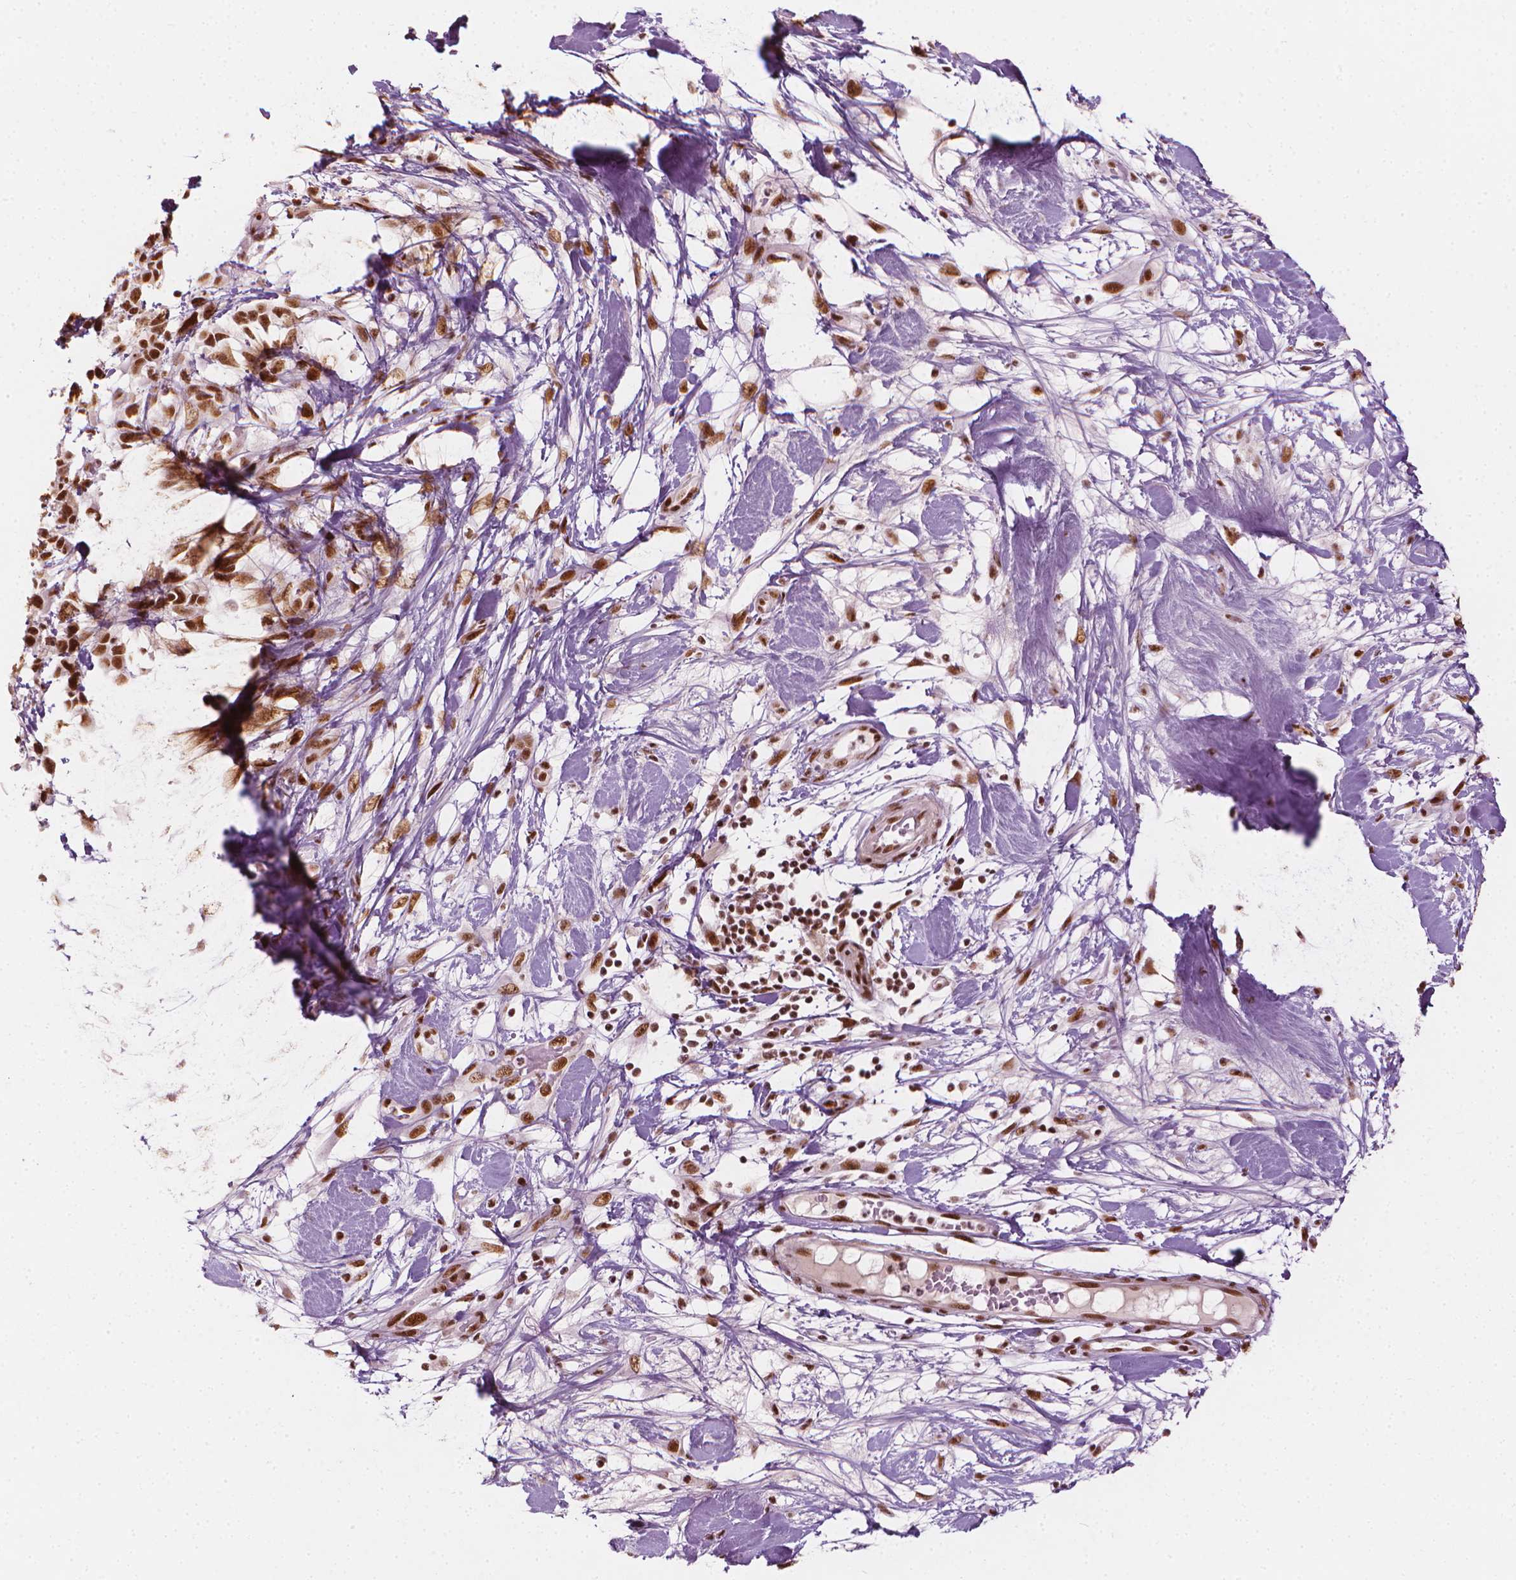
{"staining": {"intensity": "strong", "quantity": ">75%", "location": "nuclear"}, "tissue": "melanoma", "cell_type": "Tumor cells", "image_type": "cancer", "snomed": [{"axis": "morphology", "description": "Malignant melanoma, Metastatic site"}, {"axis": "topography", "description": "Skin"}], "caption": "Immunohistochemistry (IHC) photomicrograph of neoplastic tissue: human melanoma stained using immunohistochemistry (IHC) reveals high levels of strong protein expression localized specifically in the nuclear of tumor cells, appearing as a nuclear brown color.", "gene": "ELF2", "patient": {"sex": "male", "age": 84}}